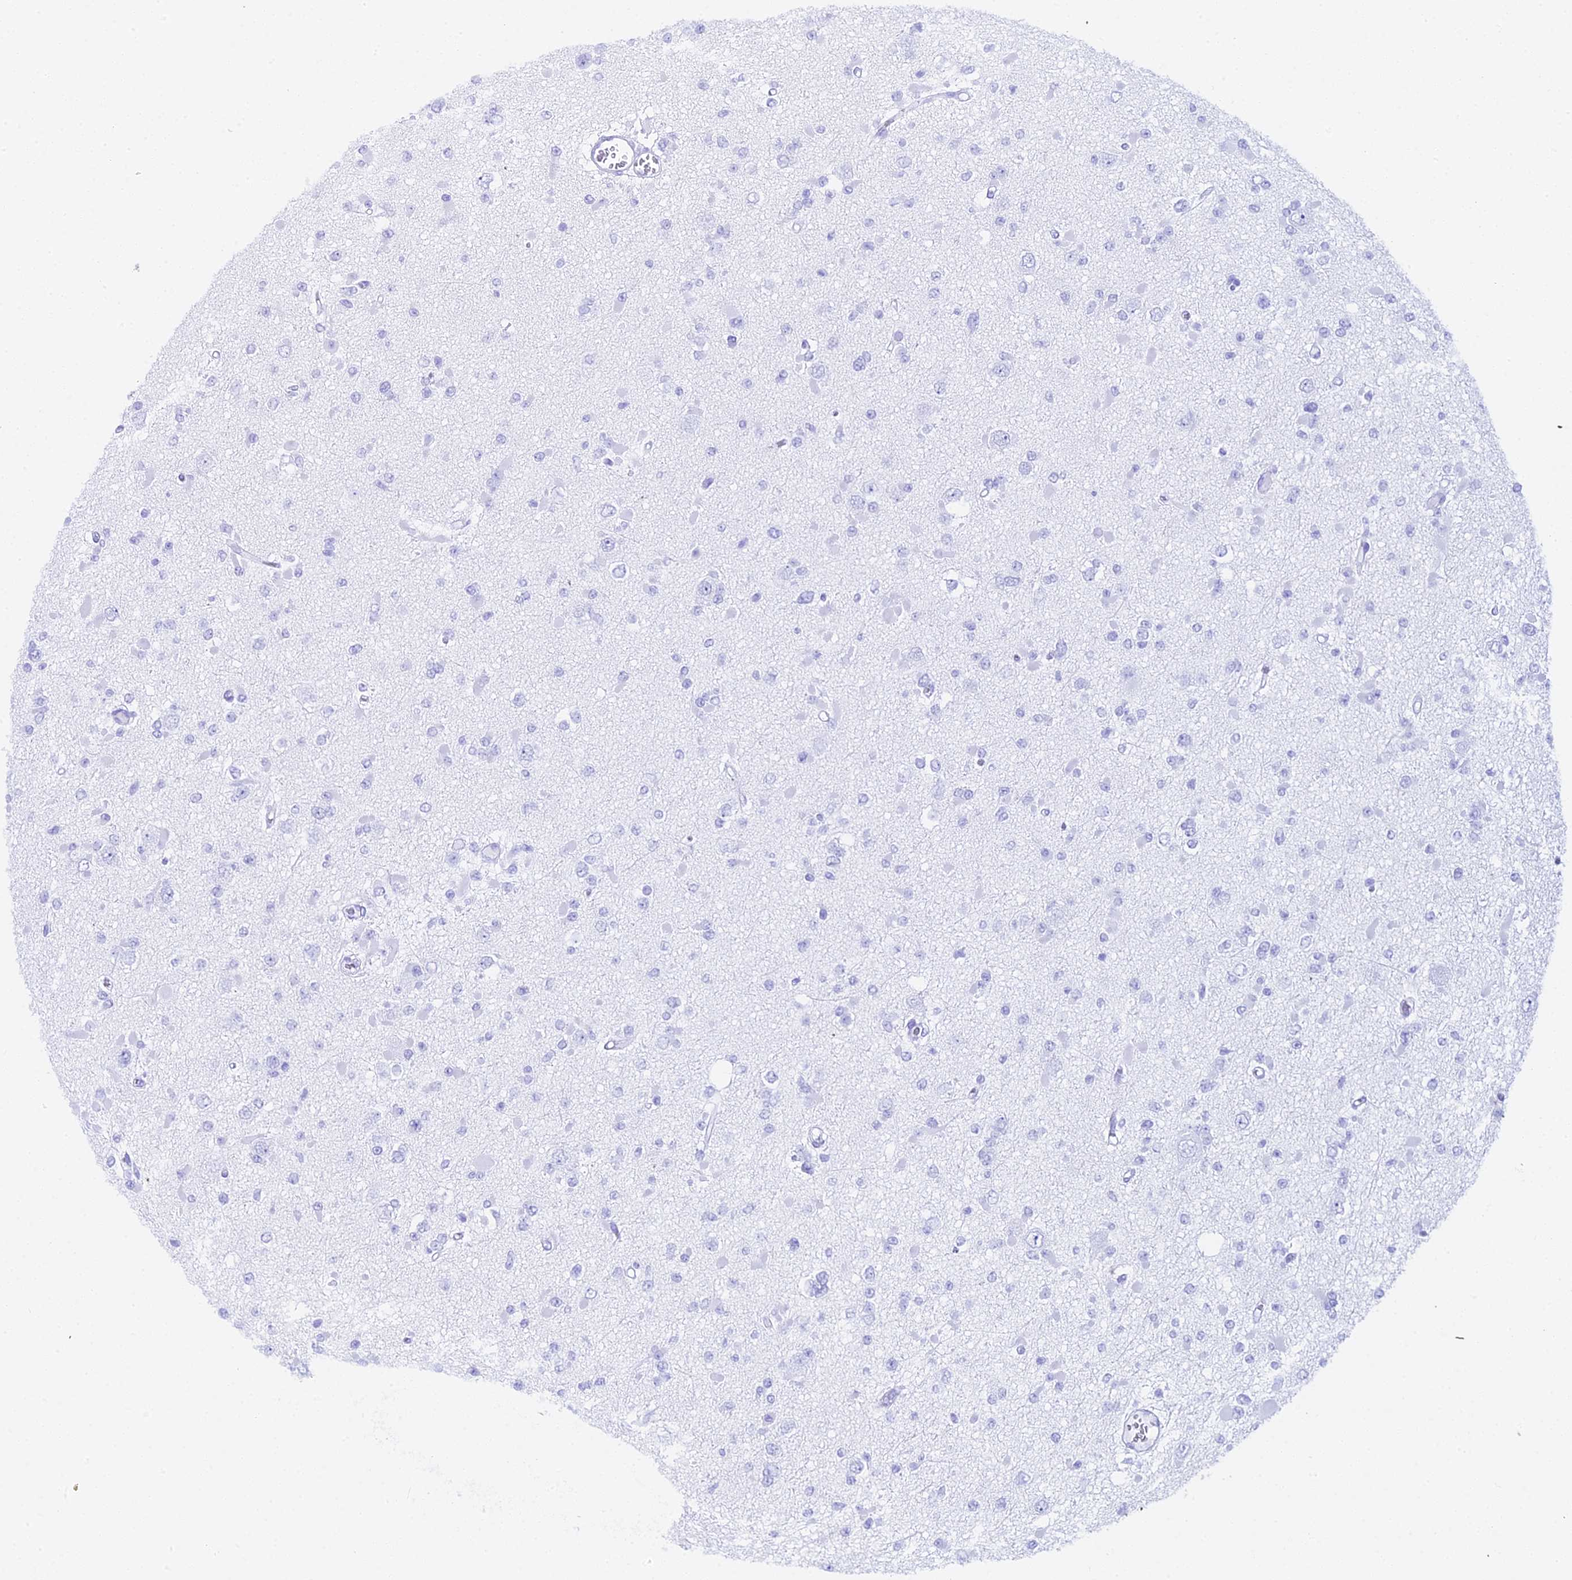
{"staining": {"intensity": "negative", "quantity": "none", "location": "none"}, "tissue": "glioma", "cell_type": "Tumor cells", "image_type": "cancer", "snomed": [{"axis": "morphology", "description": "Glioma, malignant, Low grade"}, {"axis": "topography", "description": "Brain"}], "caption": "Tumor cells are negative for brown protein staining in glioma.", "gene": "METTL13", "patient": {"sex": "female", "age": 22}}